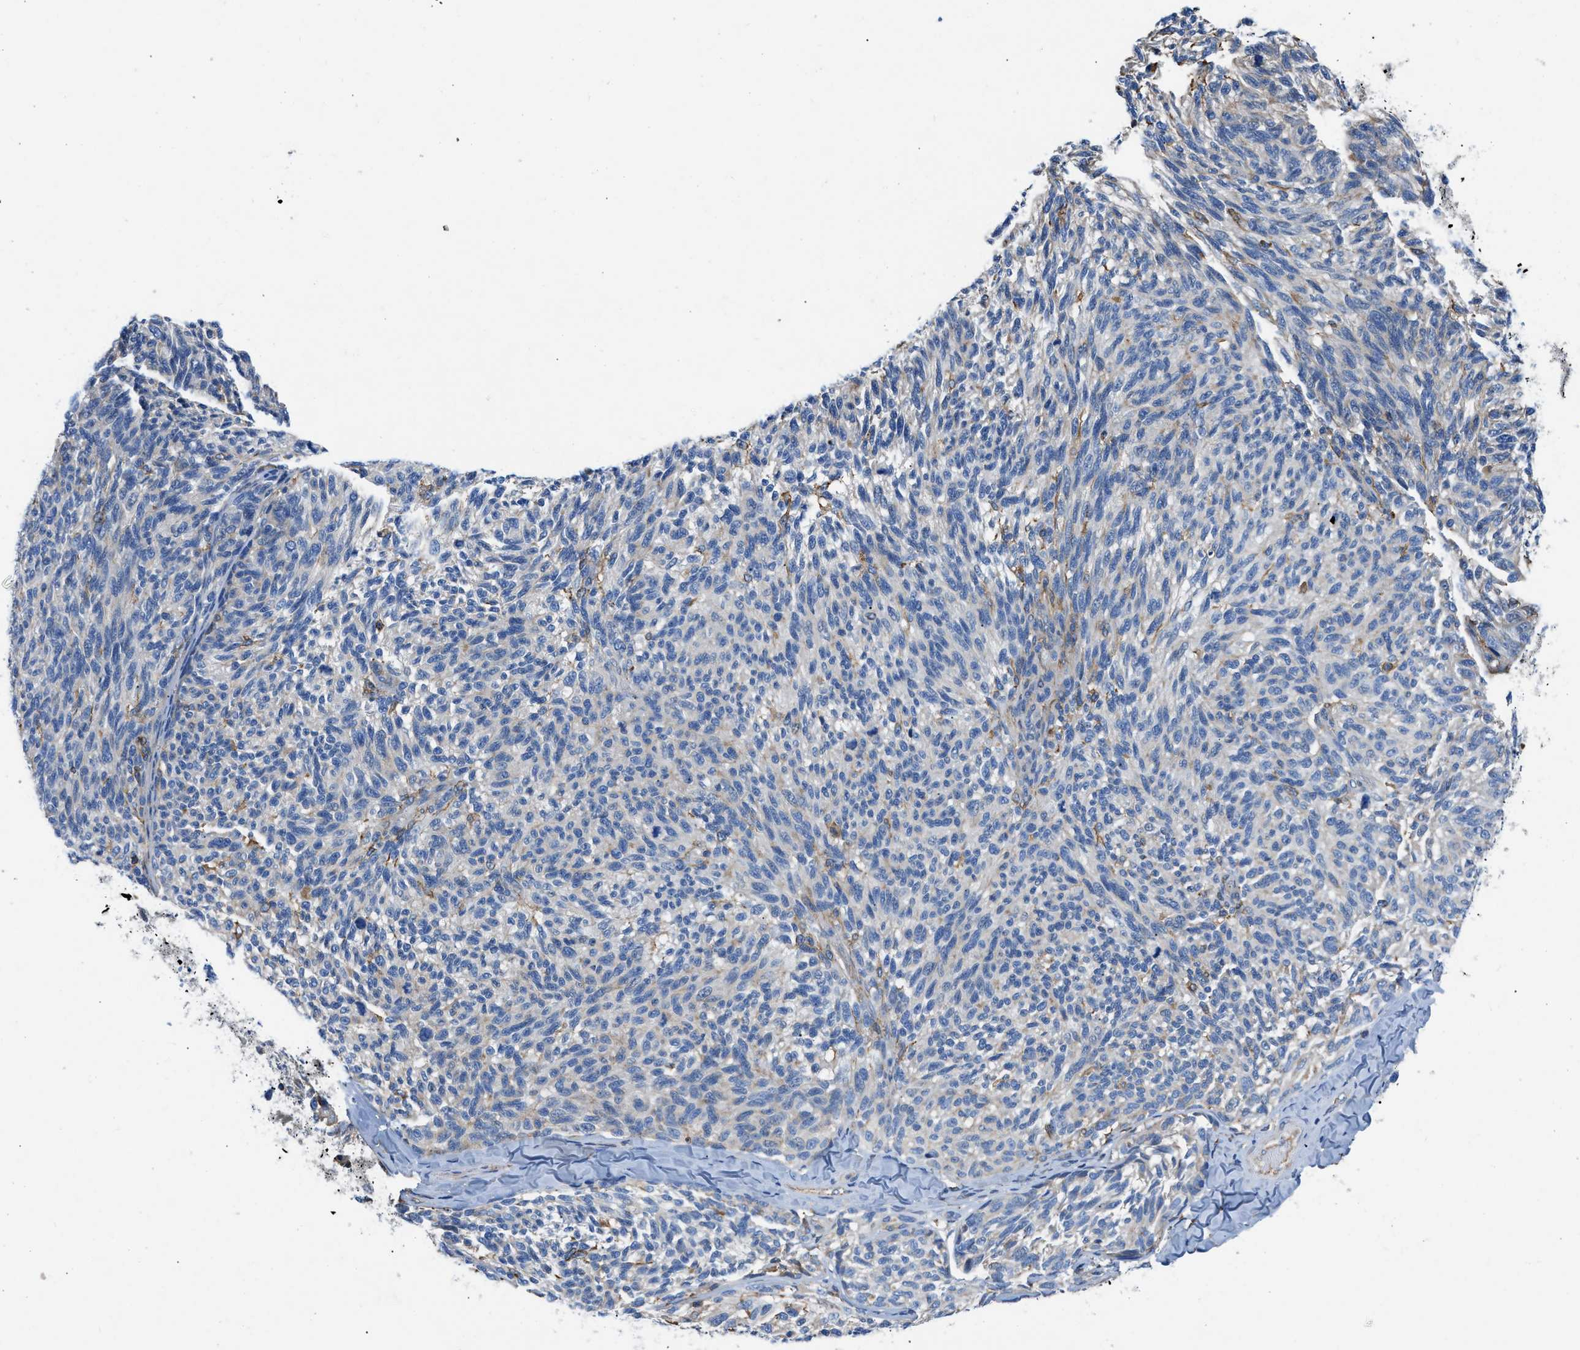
{"staining": {"intensity": "negative", "quantity": "none", "location": "none"}, "tissue": "melanoma", "cell_type": "Tumor cells", "image_type": "cancer", "snomed": [{"axis": "morphology", "description": "Malignant melanoma, NOS"}, {"axis": "topography", "description": "Skin"}], "caption": "This micrograph is of melanoma stained with immunohistochemistry to label a protein in brown with the nuclei are counter-stained blue. There is no positivity in tumor cells.", "gene": "ATP6V0D1", "patient": {"sex": "female", "age": 73}}